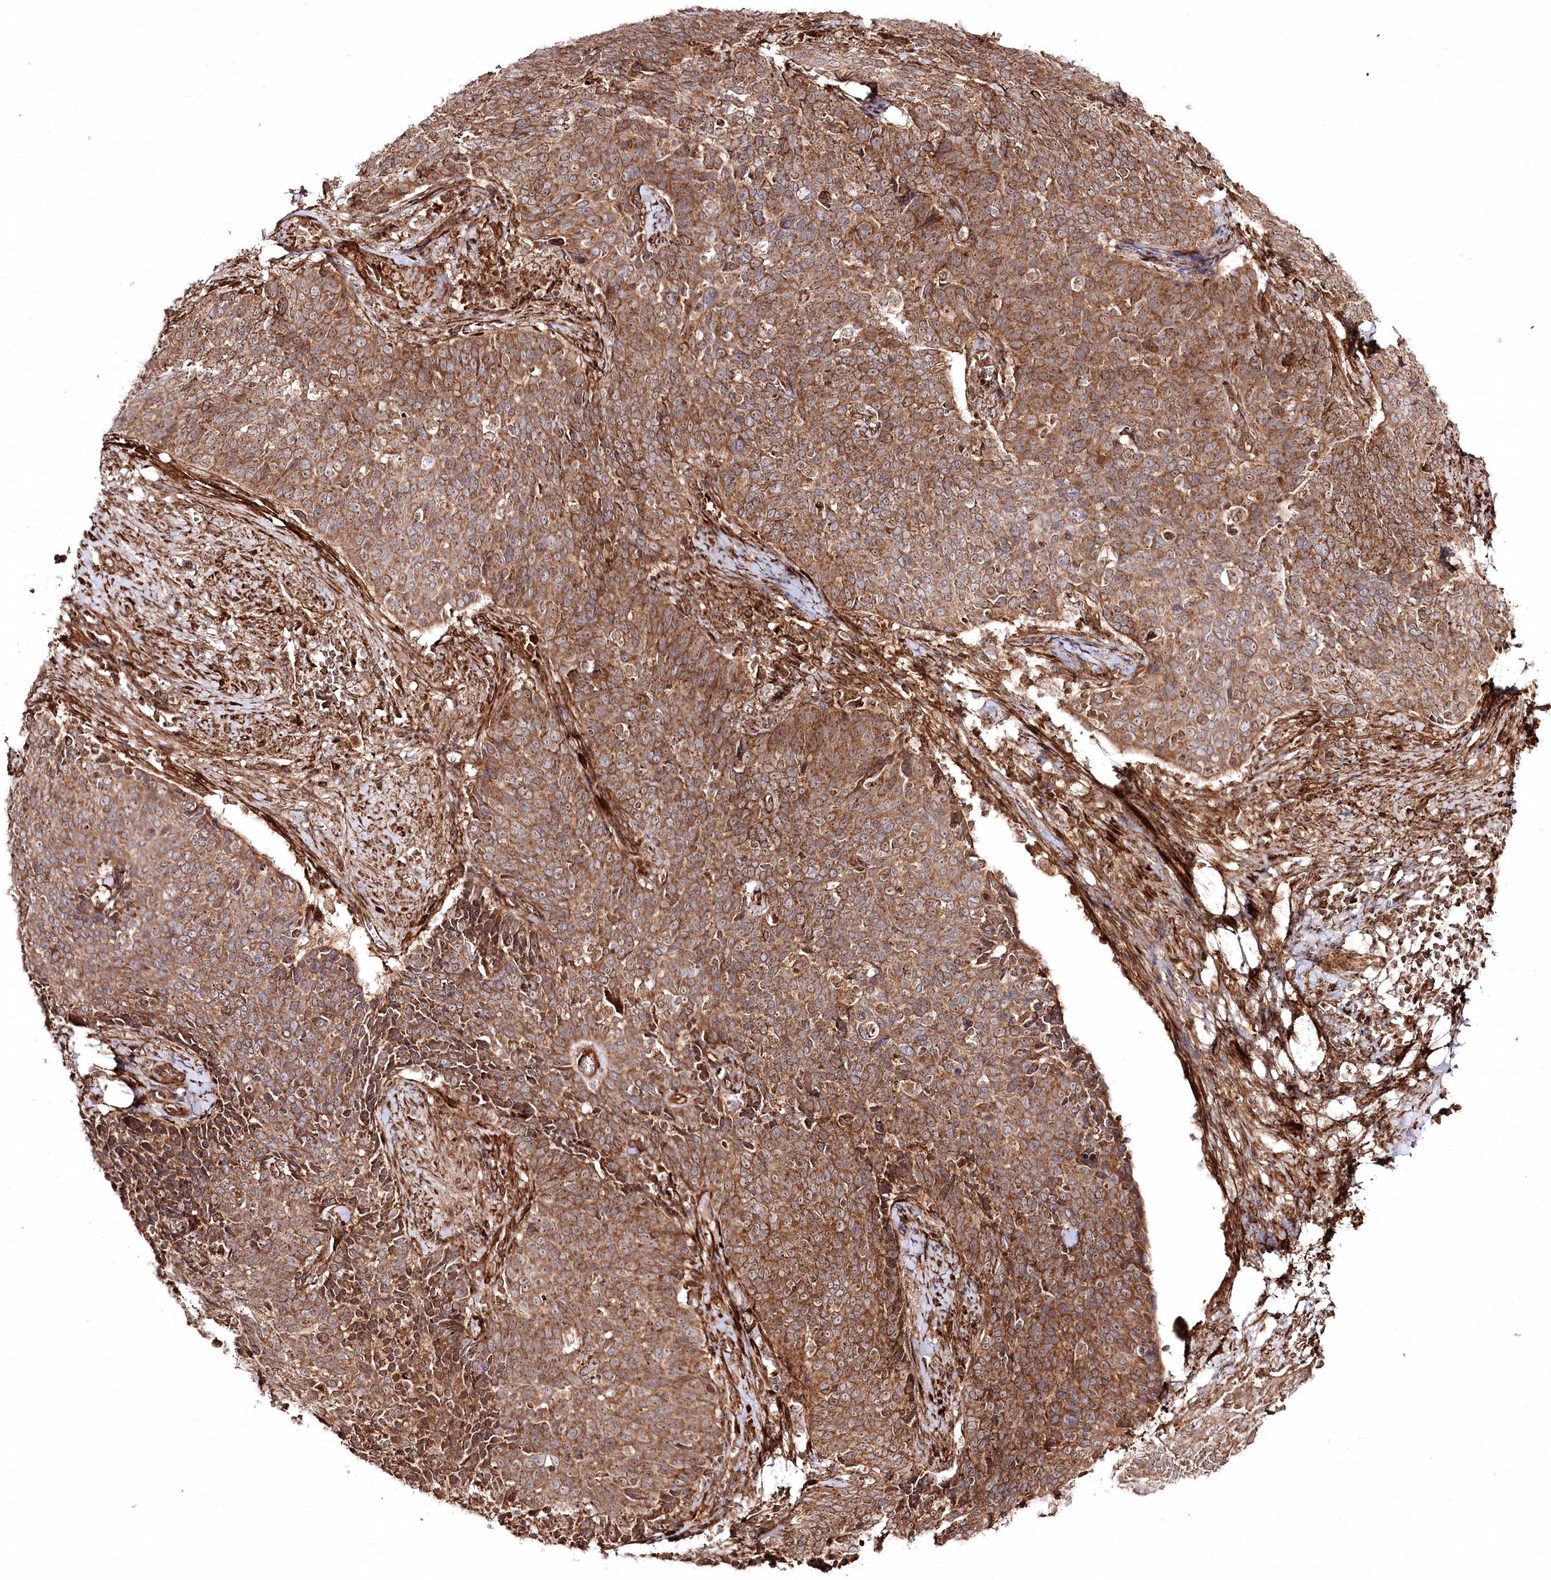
{"staining": {"intensity": "moderate", "quantity": ">75%", "location": "cytoplasmic/membranous"}, "tissue": "cervical cancer", "cell_type": "Tumor cells", "image_type": "cancer", "snomed": [{"axis": "morphology", "description": "Squamous cell carcinoma, NOS"}, {"axis": "topography", "description": "Cervix"}], "caption": "A medium amount of moderate cytoplasmic/membranous expression is seen in about >75% of tumor cells in squamous cell carcinoma (cervical) tissue.", "gene": "REXO2", "patient": {"sex": "female", "age": 39}}